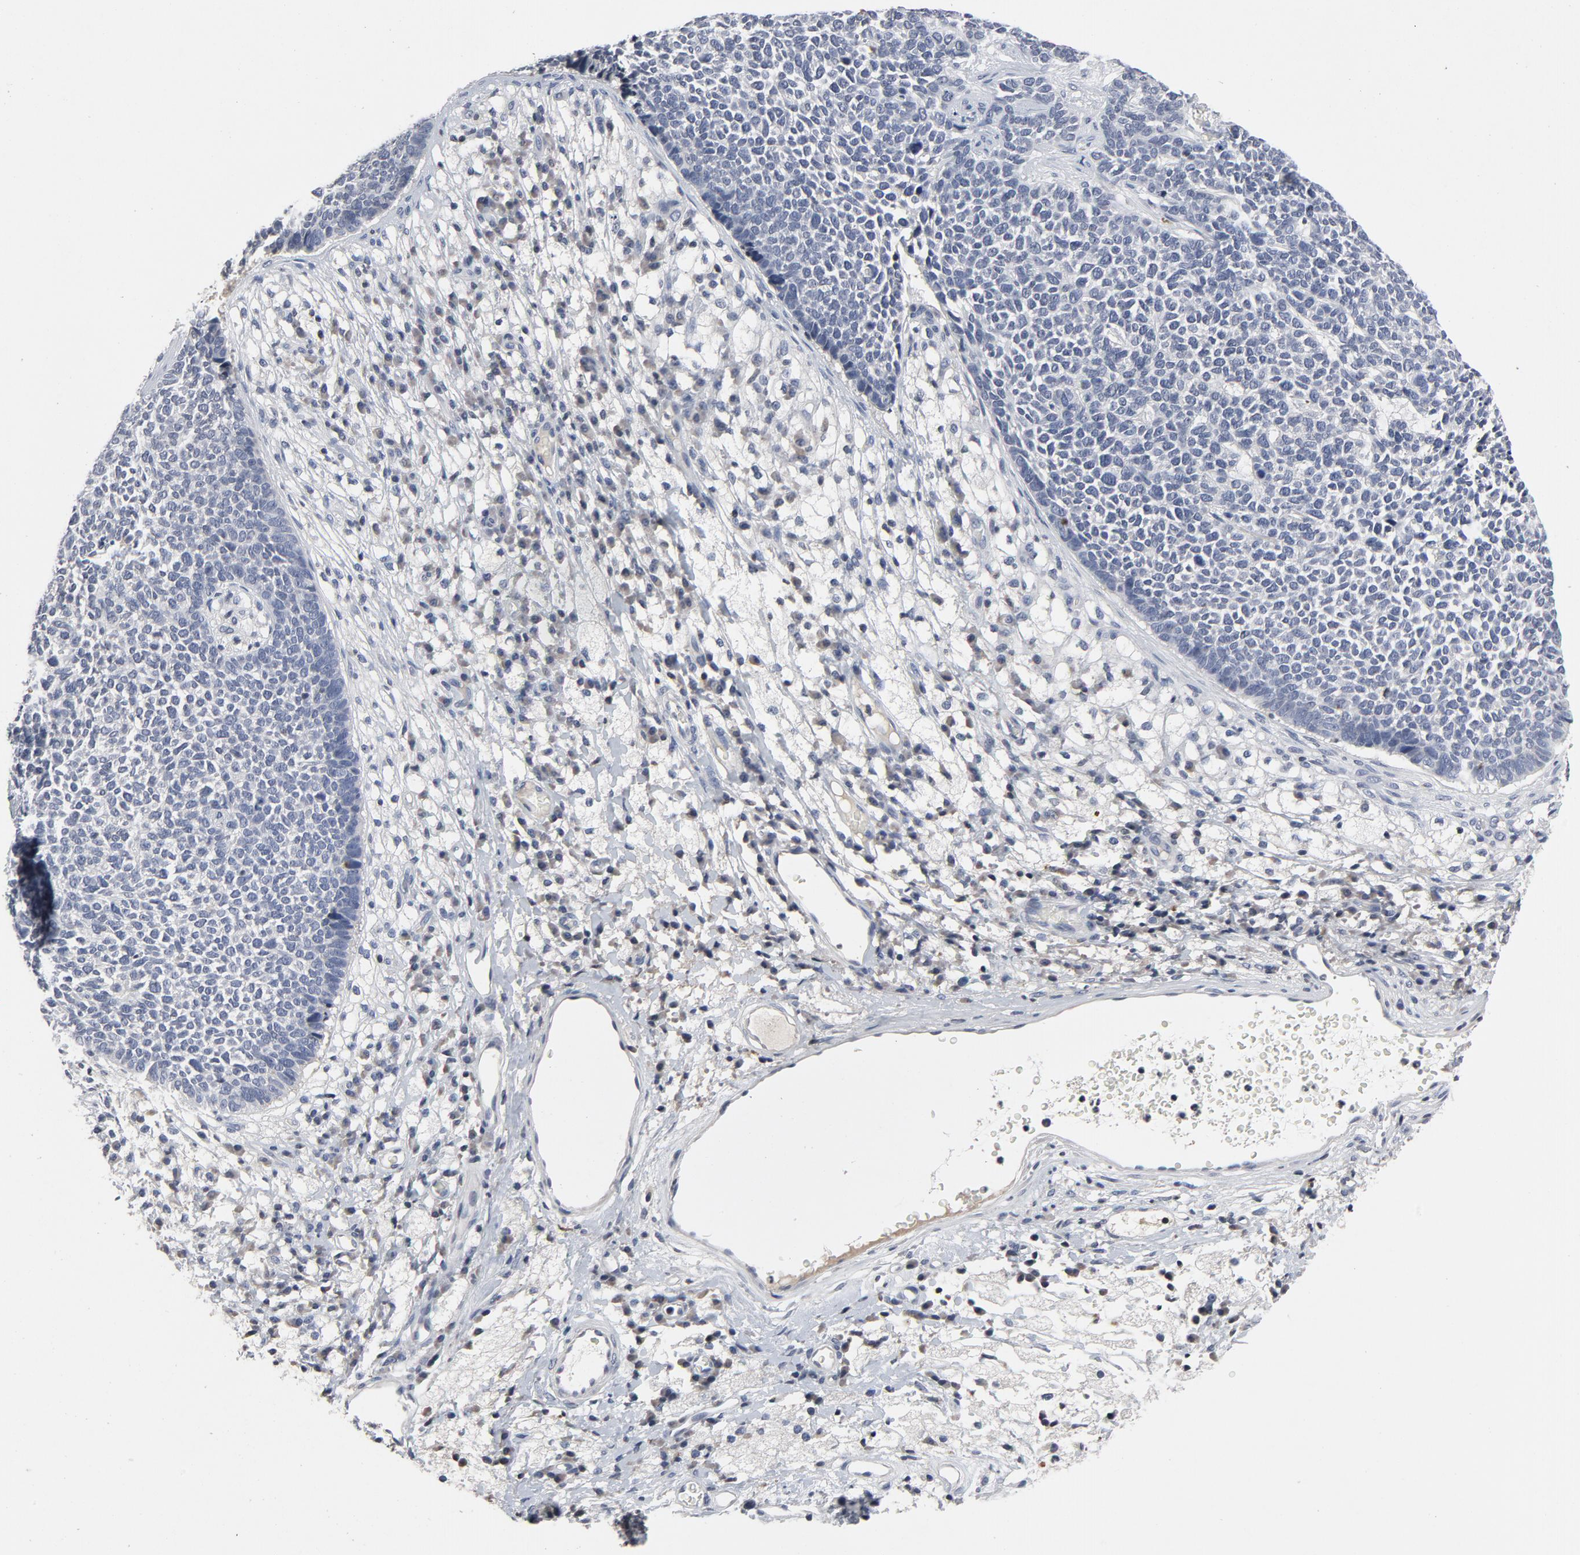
{"staining": {"intensity": "negative", "quantity": "none", "location": "none"}, "tissue": "skin cancer", "cell_type": "Tumor cells", "image_type": "cancer", "snomed": [{"axis": "morphology", "description": "Basal cell carcinoma"}, {"axis": "topography", "description": "Skin"}], "caption": "This is an immunohistochemistry micrograph of human skin cancer (basal cell carcinoma). There is no expression in tumor cells.", "gene": "TCL1A", "patient": {"sex": "female", "age": 84}}